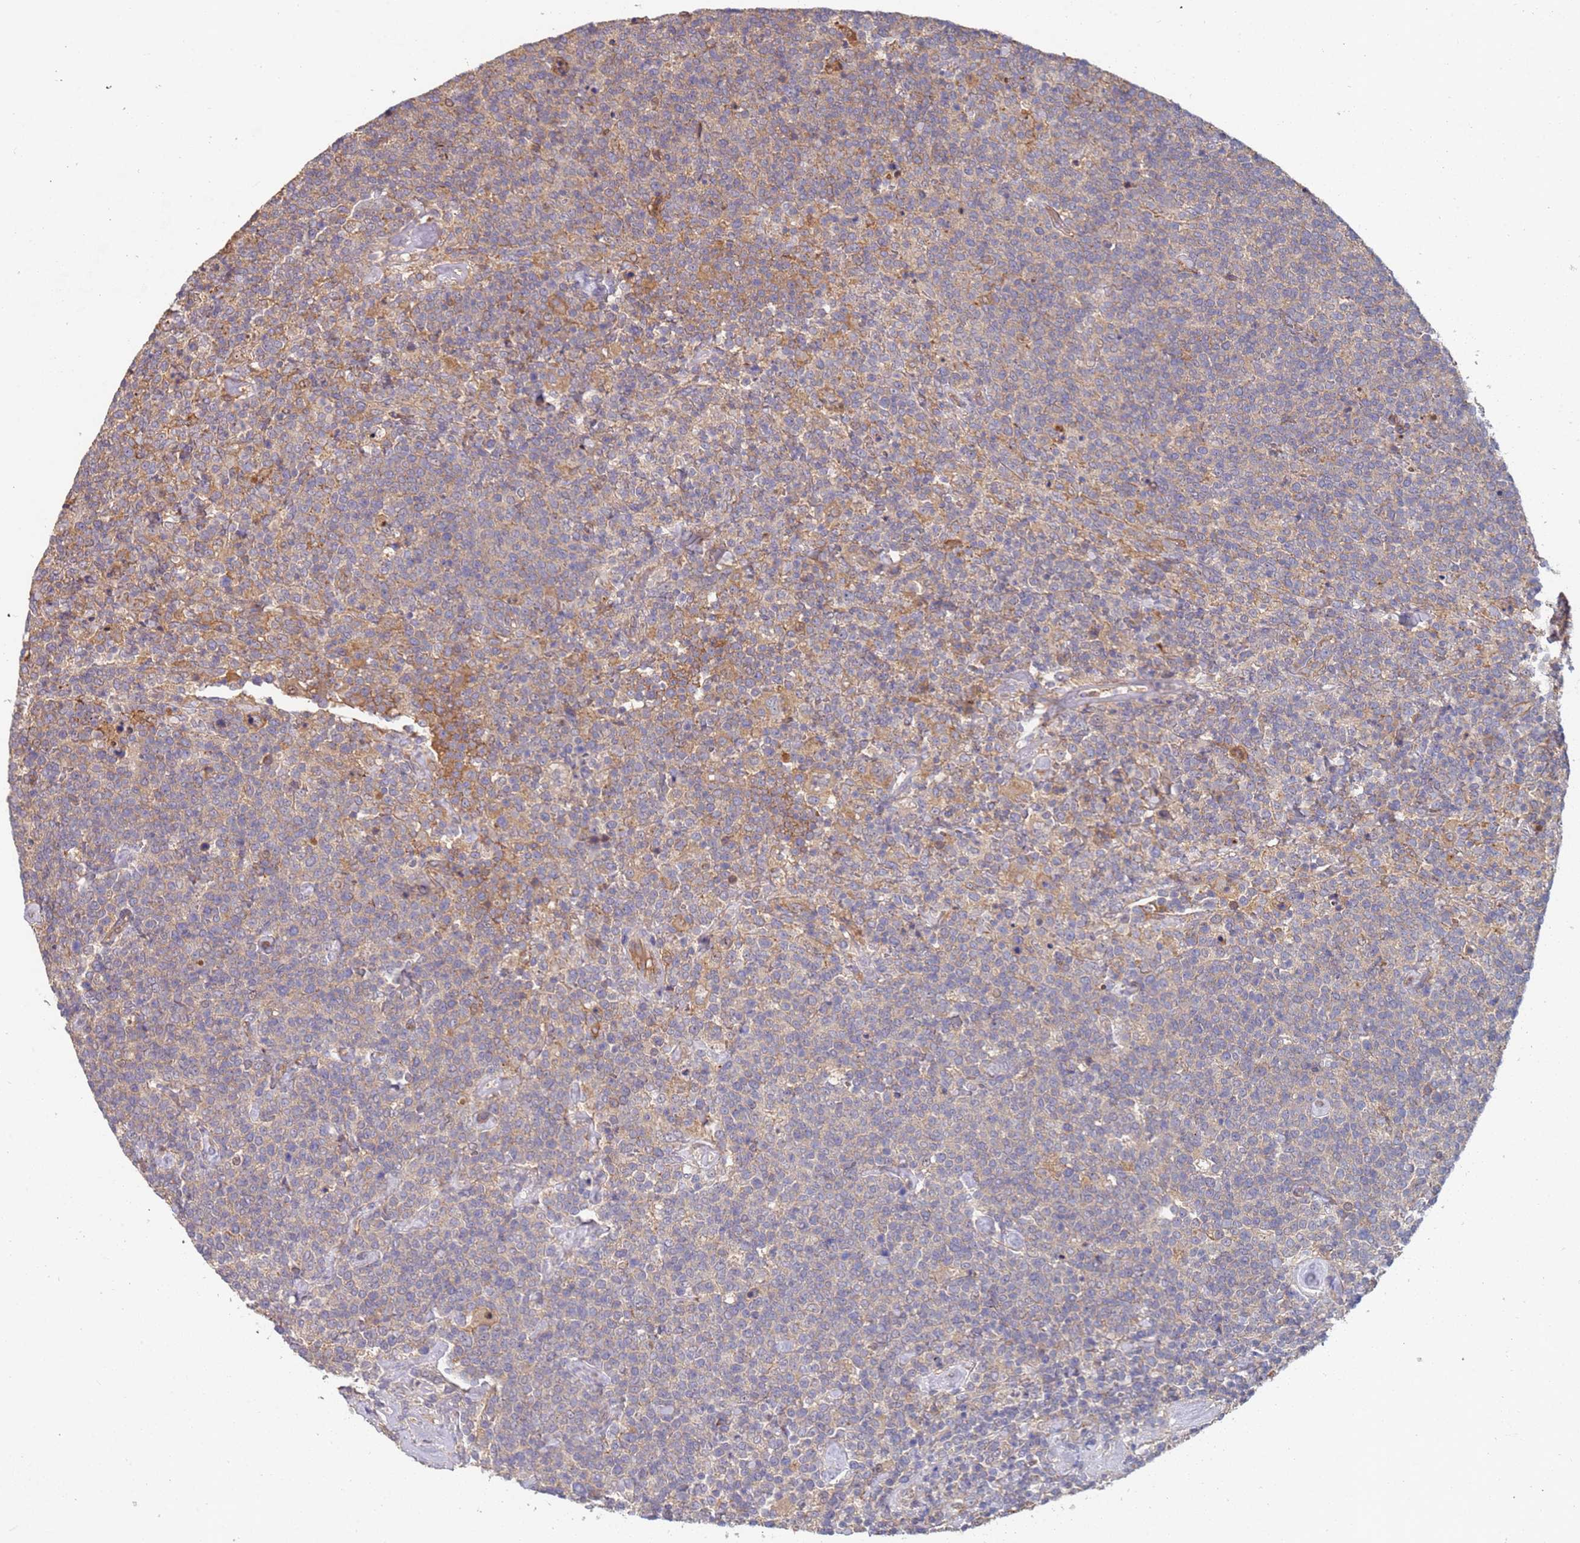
{"staining": {"intensity": "moderate", "quantity": "<25%", "location": "cytoplasmic/membranous"}, "tissue": "lymphoma", "cell_type": "Tumor cells", "image_type": "cancer", "snomed": [{"axis": "morphology", "description": "Malignant lymphoma, non-Hodgkin's type, High grade"}, {"axis": "topography", "description": "Lymph node"}], "caption": "Lymphoma stained with a brown dye displays moderate cytoplasmic/membranous positive positivity in approximately <25% of tumor cells.", "gene": "ABCB6", "patient": {"sex": "male", "age": 61}}